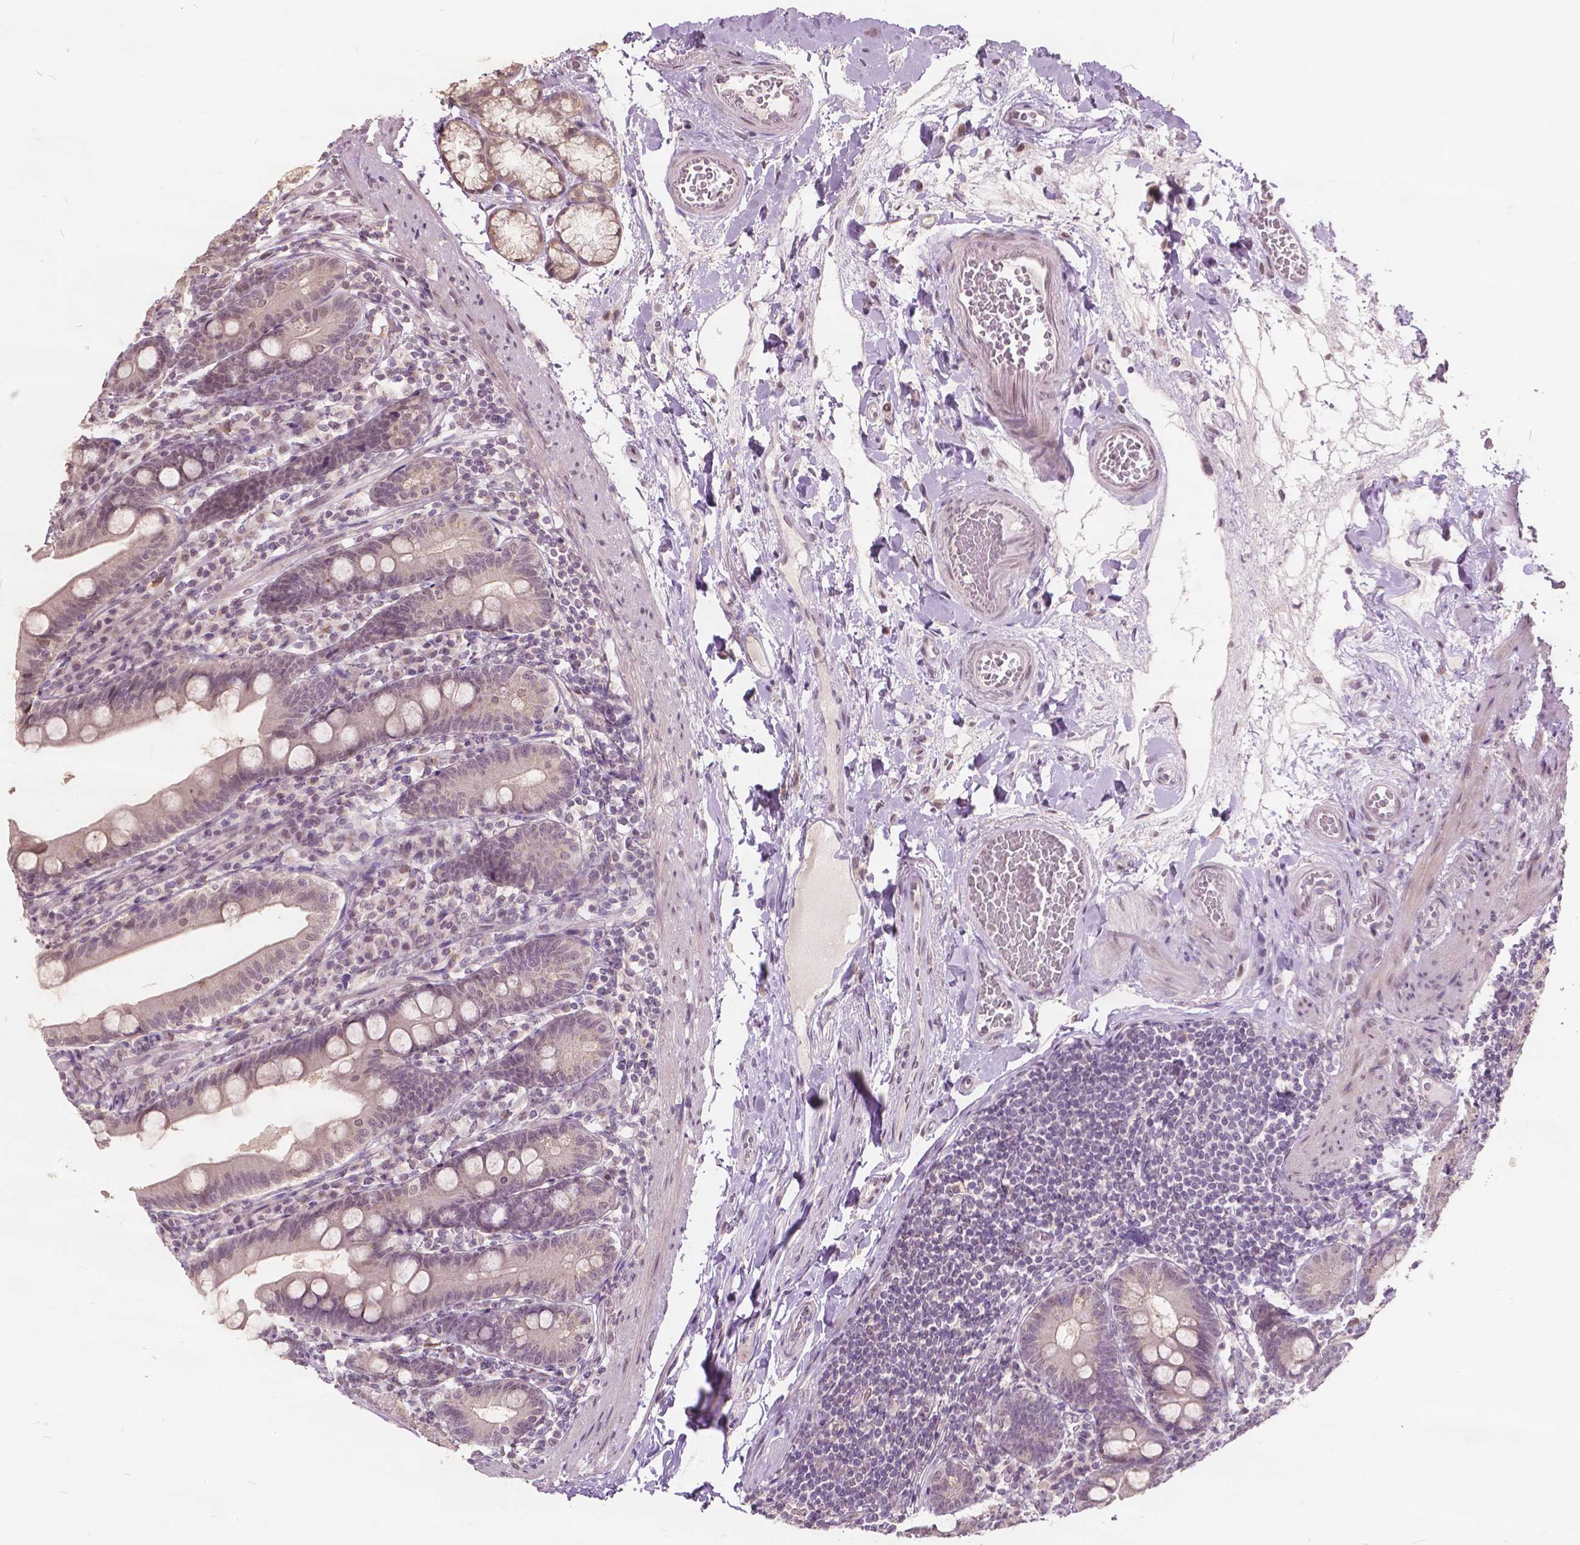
{"staining": {"intensity": "weak", "quantity": ">75%", "location": "cytoplasmic/membranous,nuclear"}, "tissue": "duodenum", "cell_type": "Glandular cells", "image_type": "normal", "snomed": [{"axis": "morphology", "description": "Normal tissue, NOS"}, {"axis": "topography", "description": "Duodenum"}], "caption": "Immunohistochemistry (DAB) staining of normal duodenum reveals weak cytoplasmic/membranous,nuclear protein expression in about >75% of glandular cells.", "gene": "HOXA10", "patient": {"sex": "female", "age": 67}}